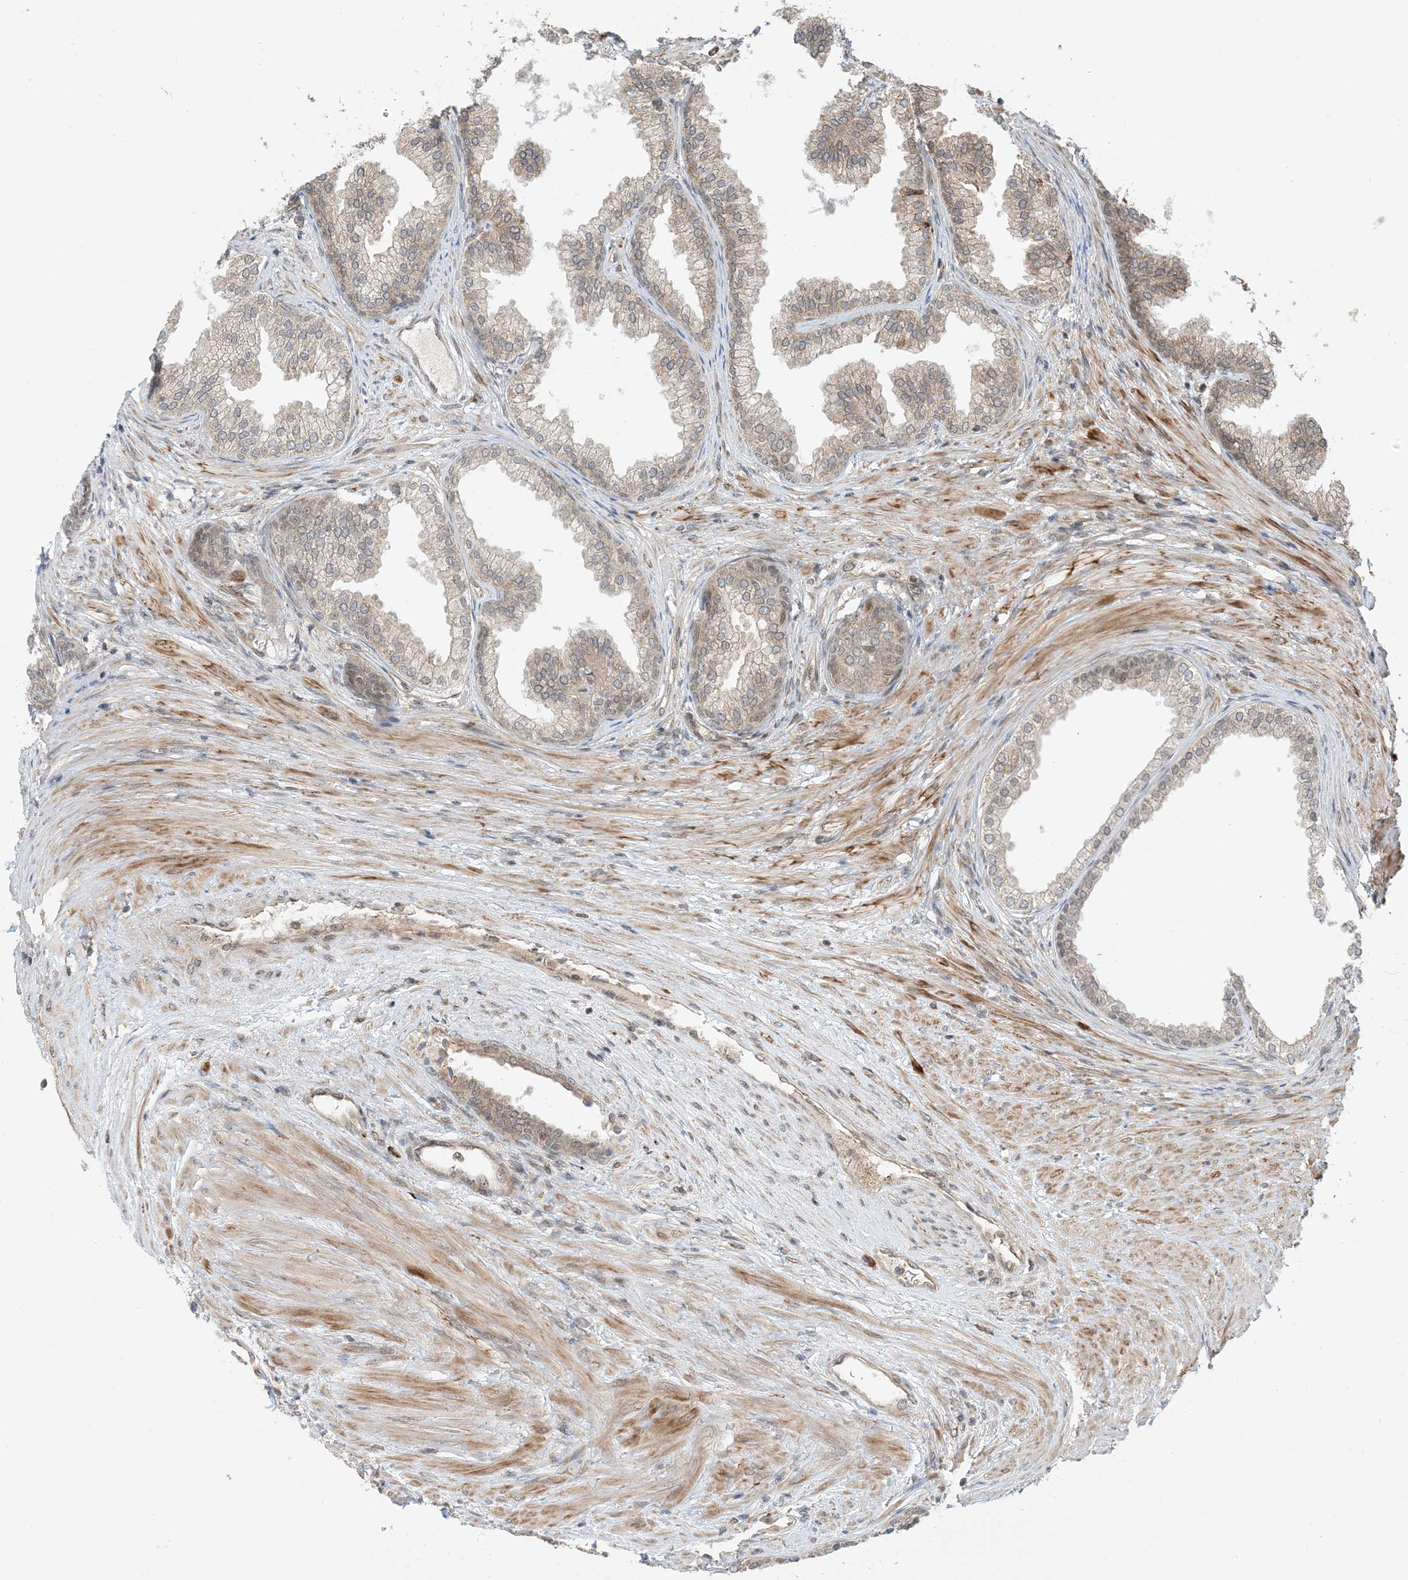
{"staining": {"intensity": "moderate", "quantity": "25%-75%", "location": "cytoplasmic/membranous"}, "tissue": "prostate", "cell_type": "Glandular cells", "image_type": "normal", "snomed": [{"axis": "morphology", "description": "Normal tissue, NOS"}, {"axis": "topography", "description": "Prostate"}], "caption": "An IHC histopathology image of unremarkable tissue is shown. Protein staining in brown highlights moderate cytoplasmic/membranous positivity in prostate within glandular cells. (brown staining indicates protein expression, while blue staining denotes nuclei).", "gene": "METTL21A", "patient": {"sex": "male", "age": 76}}